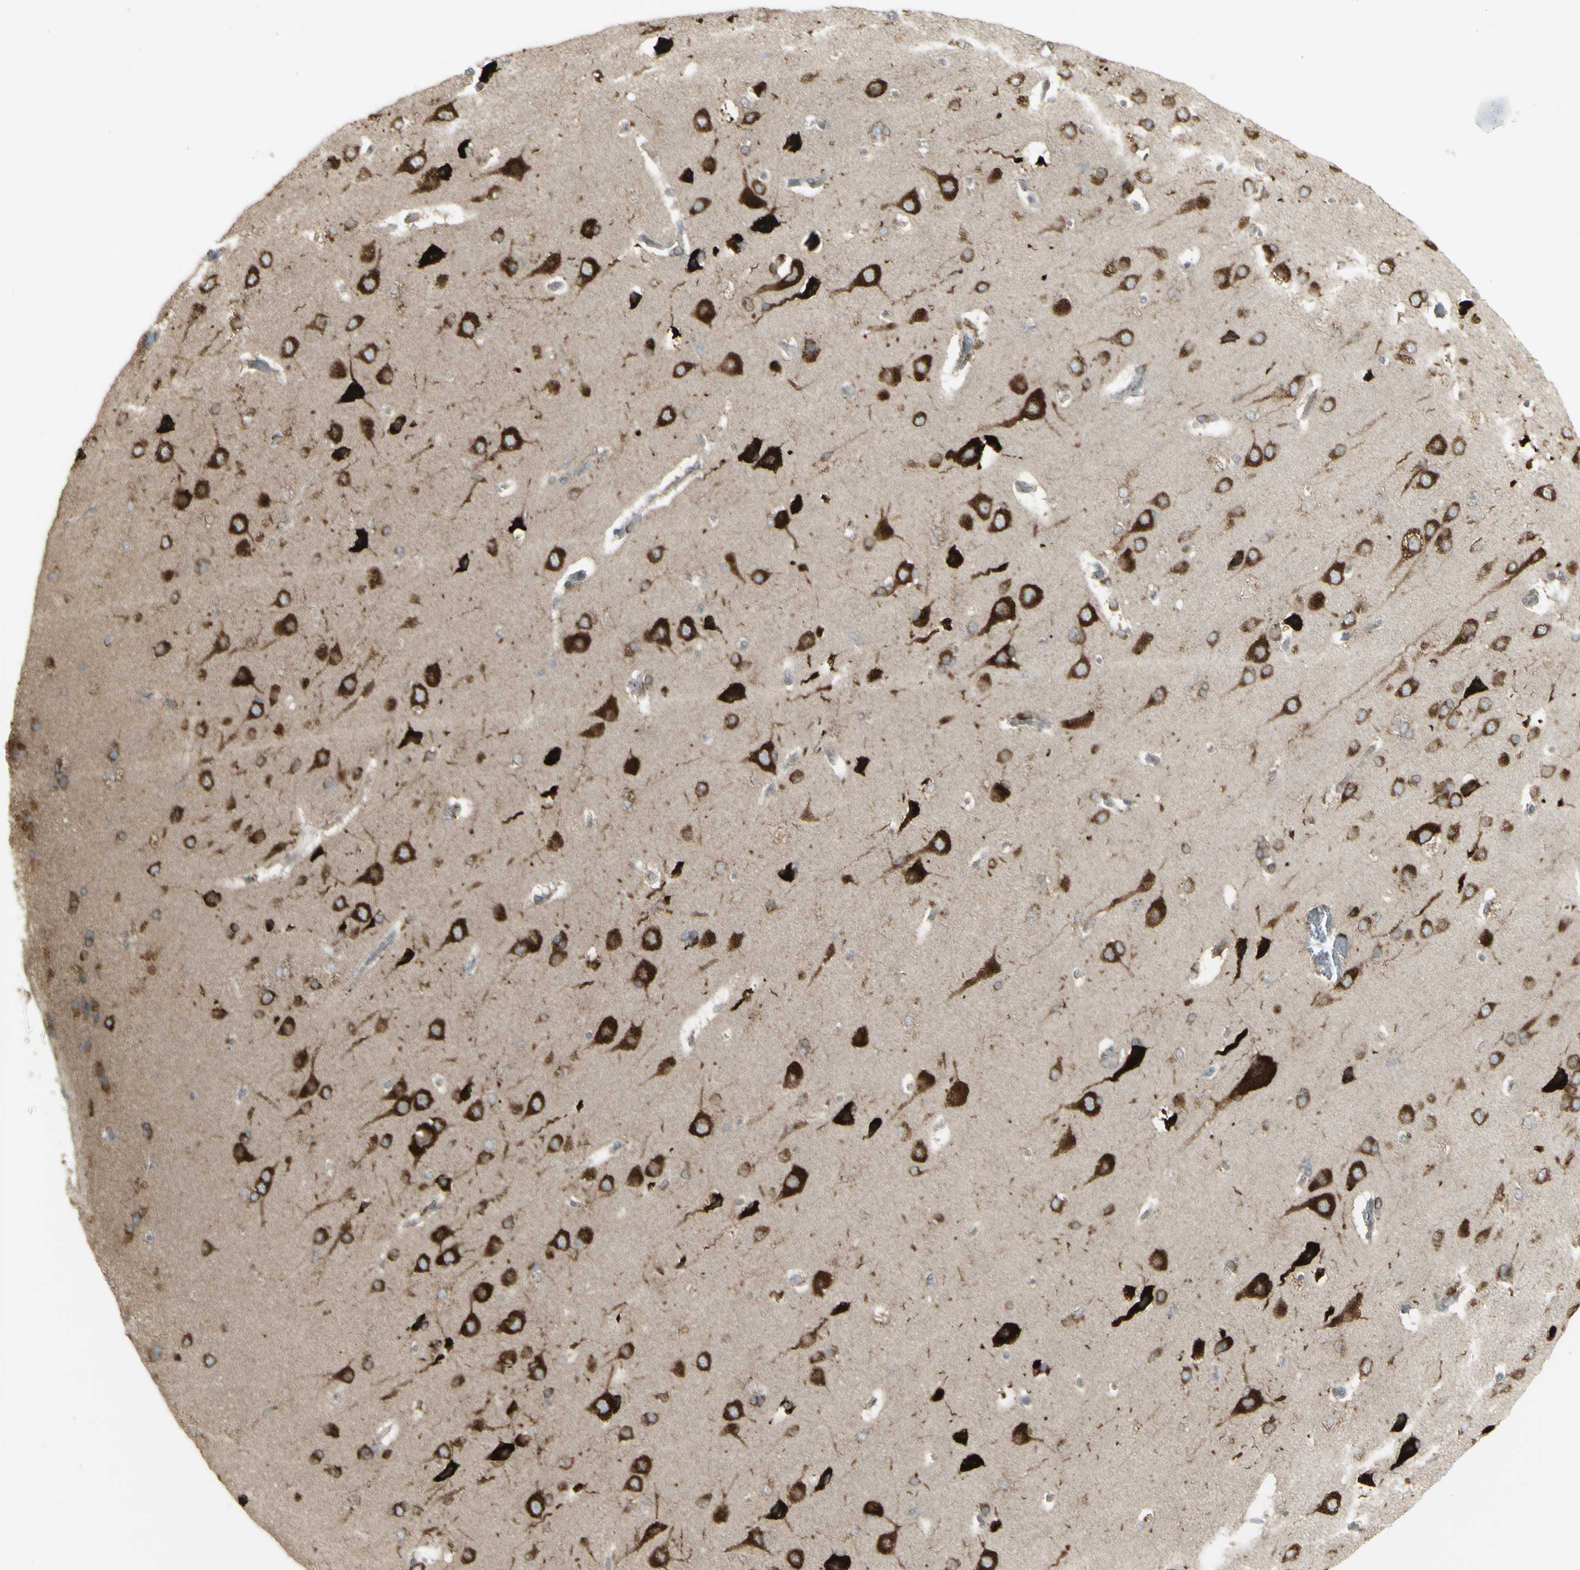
{"staining": {"intensity": "weak", "quantity": ">75%", "location": "cytoplasmic/membranous"}, "tissue": "cerebral cortex", "cell_type": "Endothelial cells", "image_type": "normal", "snomed": [{"axis": "morphology", "description": "Normal tissue, NOS"}, {"axis": "topography", "description": "Cerebral cortex"}], "caption": "Immunohistochemistry (IHC) staining of benign cerebral cortex, which shows low levels of weak cytoplasmic/membranous expression in approximately >75% of endothelial cells indicating weak cytoplasmic/membranous protein expression. The staining was performed using DAB (3,3'-diaminobenzidine) (brown) for protein detection and nuclei were counterstained in hematoxylin (blue).", "gene": "FKBP3", "patient": {"sex": "male", "age": 62}}